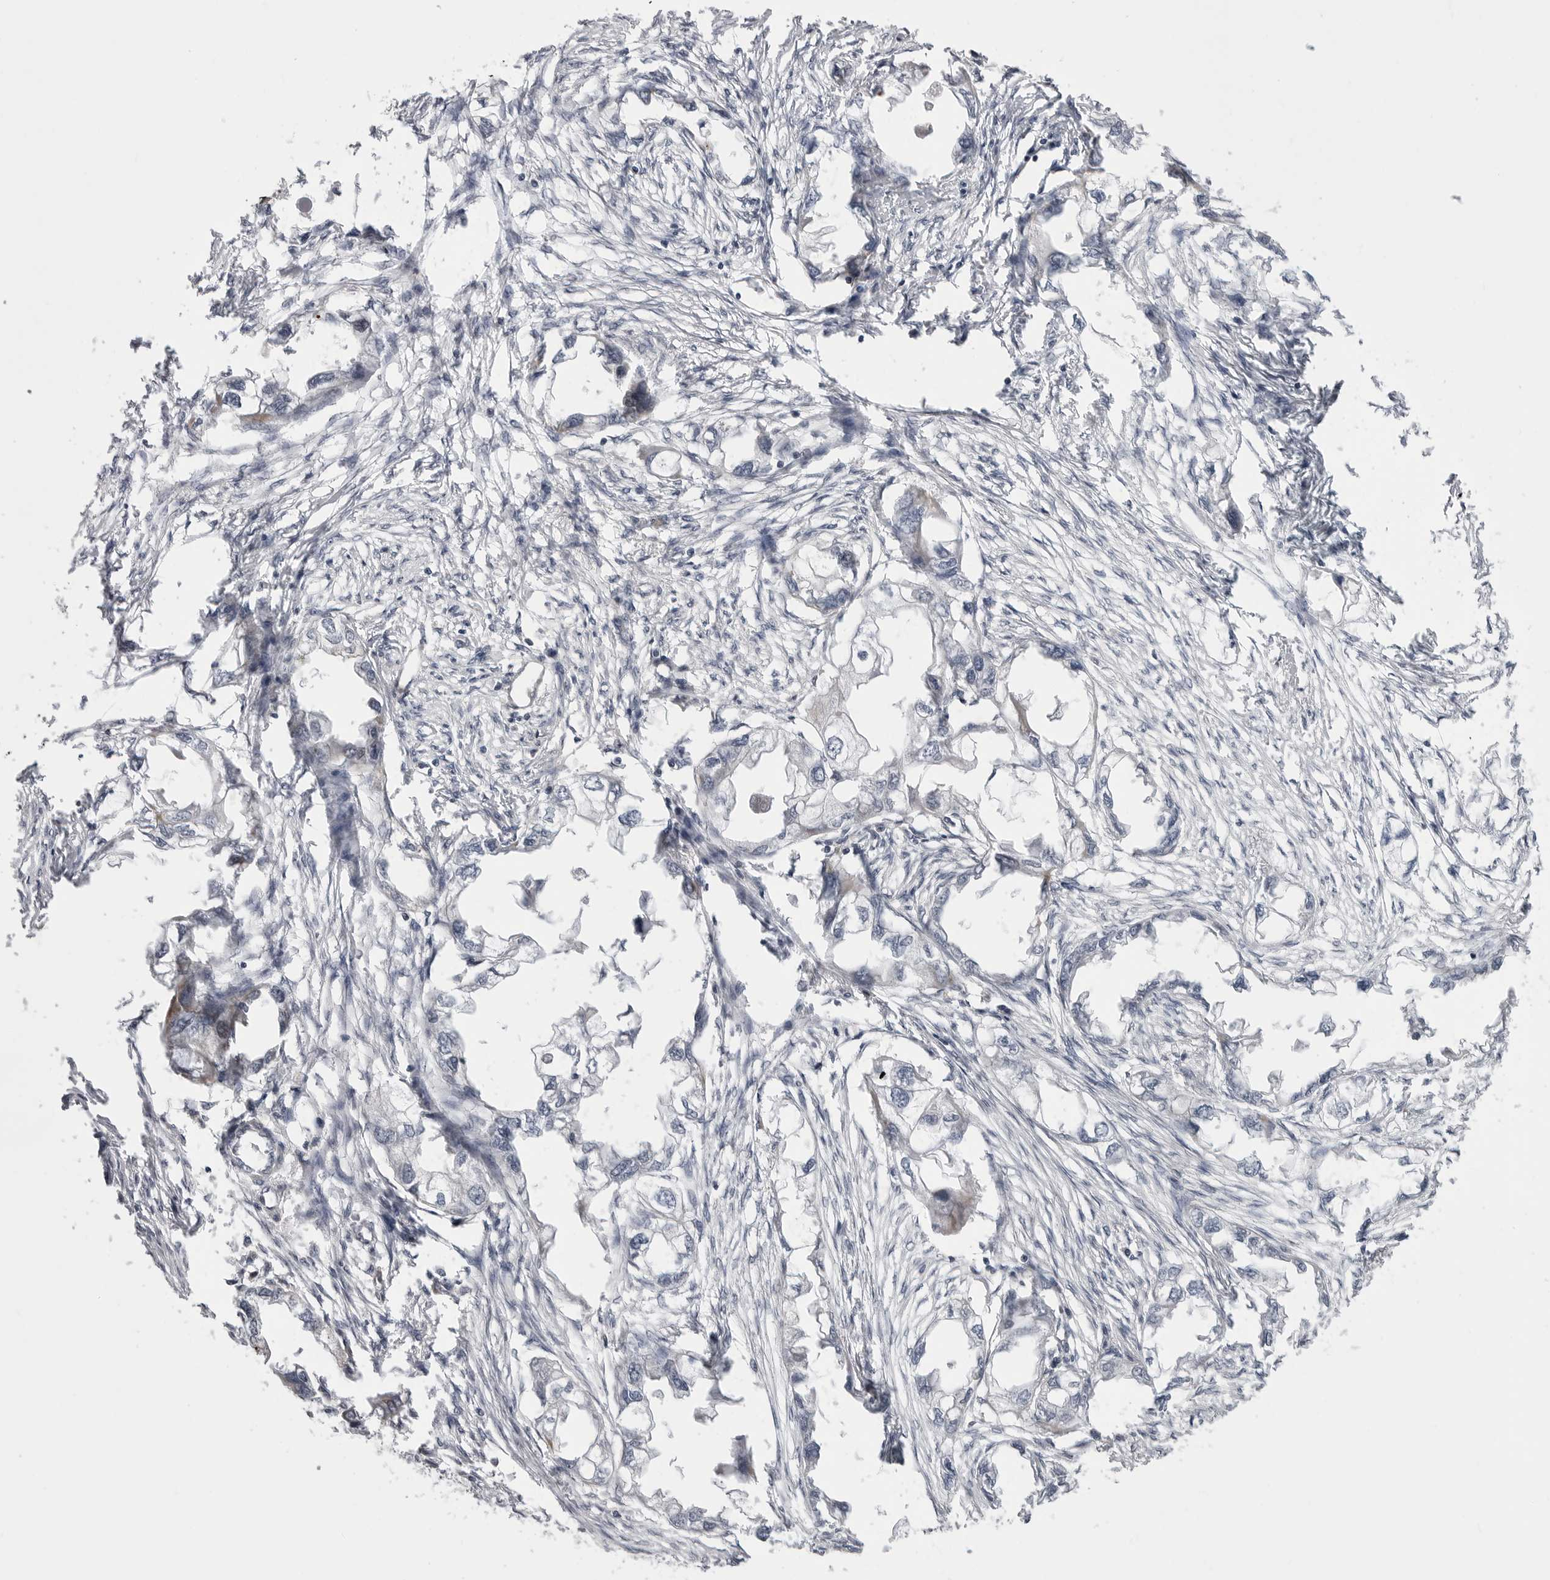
{"staining": {"intensity": "negative", "quantity": "none", "location": "none"}, "tissue": "endometrial cancer", "cell_type": "Tumor cells", "image_type": "cancer", "snomed": [{"axis": "morphology", "description": "Adenocarcinoma, NOS"}, {"axis": "morphology", "description": "Adenocarcinoma, metastatic, NOS"}, {"axis": "topography", "description": "Adipose tissue"}, {"axis": "topography", "description": "Endometrium"}], "caption": "The IHC micrograph has no significant expression in tumor cells of endometrial cancer tissue.", "gene": "CCDC18", "patient": {"sex": "female", "age": 67}}